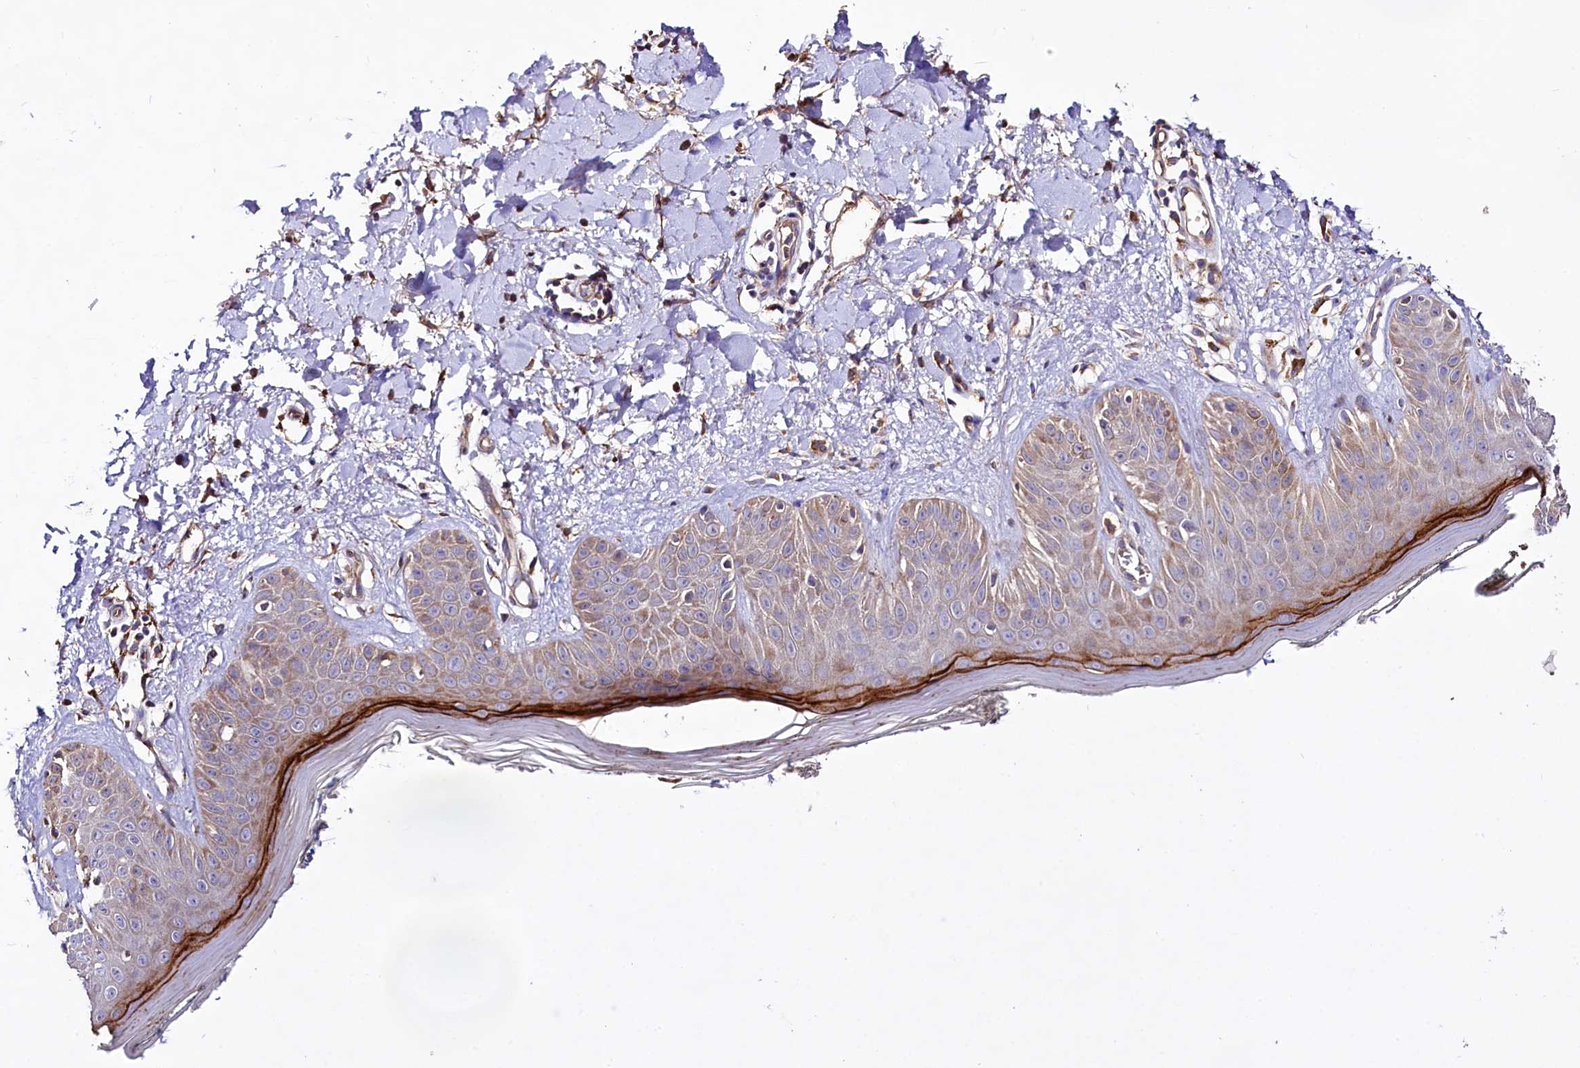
{"staining": {"intensity": "moderate", "quantity": ">75%", "location": "cytoplasmic/membranous"}, "tissue": "skin", "cell_type": "Fibroblasts", "image_type": "normal", "snomed": [{"axis": "morphology", "description": "Normal tissue, NOS"}, {"axis": "topography", "description": "Skin"}], "caption": "This micrograph demonstrates benign skin stained with immunohistochemistry to label a protein in brown. The cytoplasmic/membranous of fibroblasts show moderate positivity for the protein. Nuclei are counter-stained blue.", "gene": "DMXL2", "patient": {"sex": "female", "age": 64}}